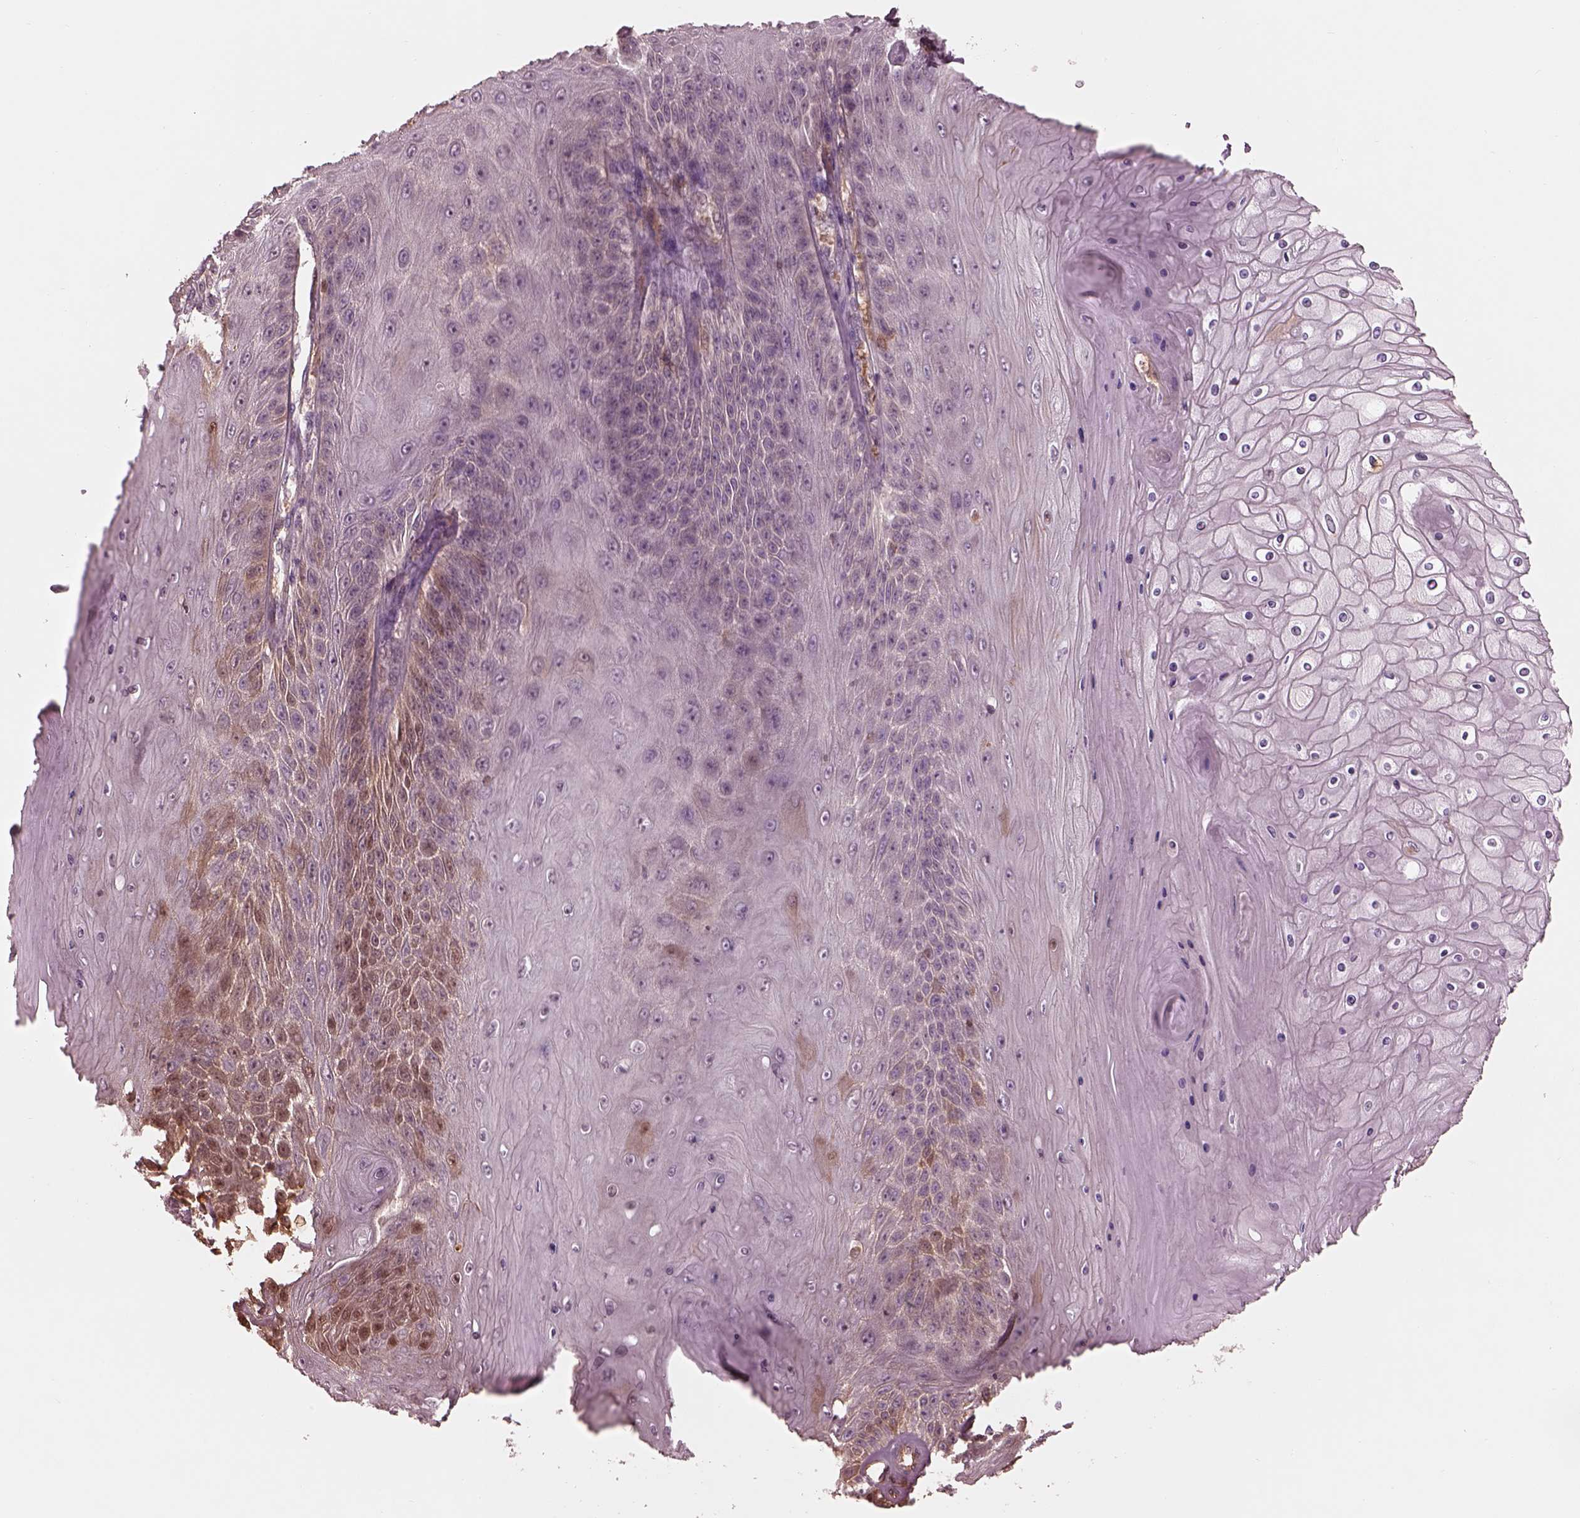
{"staining": {"intensity": "moderate", "quantity": "<25%", "location": "cytoplasmic/membranous"}, "tissue": "skin cancer", "cell_type": "Tumor cells", "image_type": "cancer", "snomed": [{"axis": "morphology", "description": "Squamous cell carcinoma, NOS"}, {"axis": "topography", "description": "Skin"}], "caption": "Immunohistochemical staining of human skin cancer (squamous cell carcinoma) exhibits low levels of moderate cytoplasmic/membranous protein staining in about <25% of tumor cells. (DAB = brown stain, brightfield microscopy at high magnification).", "gene": "TF", "patient": {"sex": "male", "age": 62}}